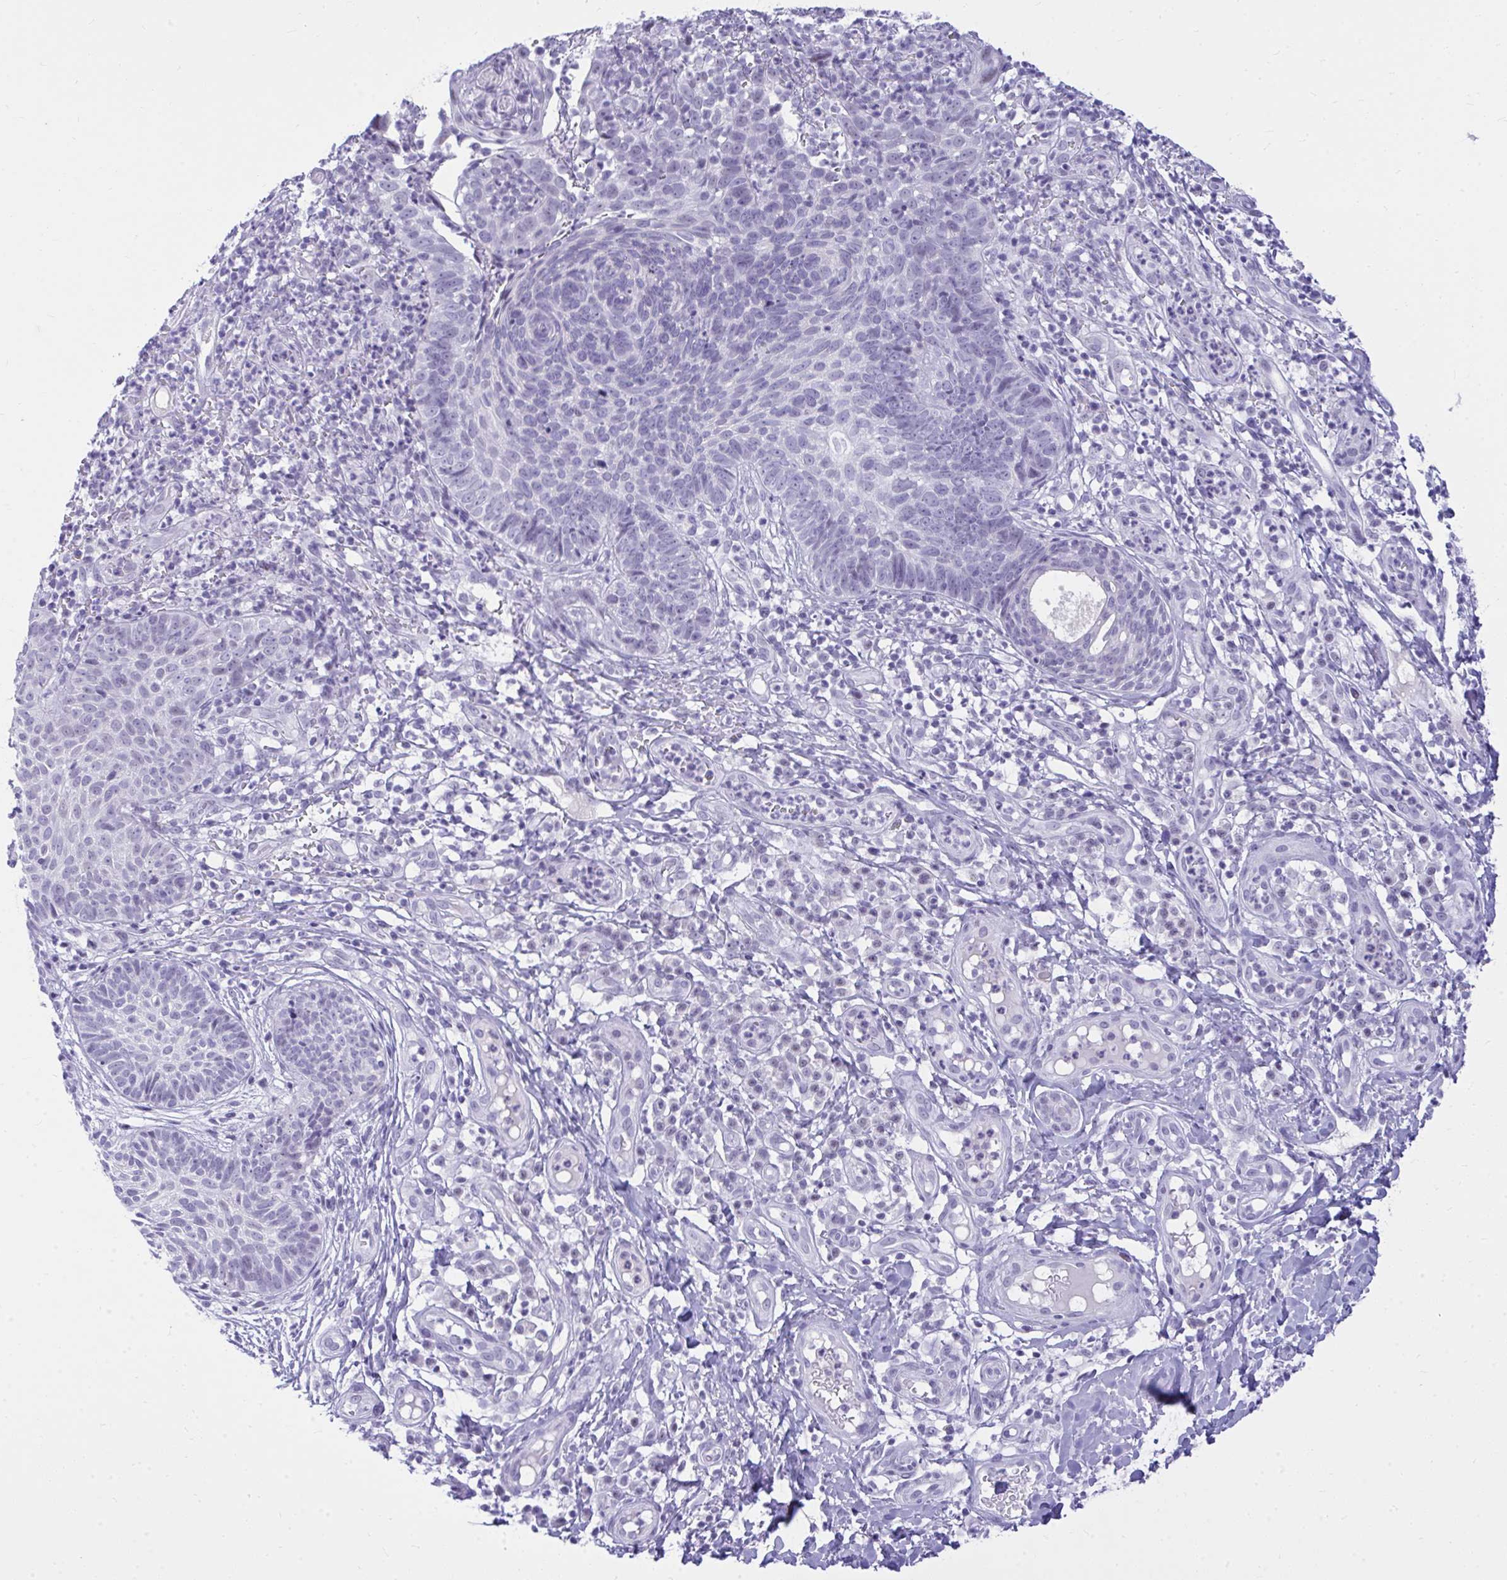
{"staining": {"intensity": "negative", "quantity": "none", "location": "none"}, "tissue": "skin cancer", "cell_type": "Tumor cells", "image_type": "cancer", "snomed": [{"axis": "morphology", "description": "Basal cell carcinoma"}, {"axis": "topography", "description": "Skin"}, {"axis": "topography", "description": "Skin of leg"}], "caption": "The micrograph exhibits no significant expression in tumor cells of basal cell carcinoma (skin). (DAB (3,3'-diaminobenzidine) immunohistochemistry with hematoxylin counter stain).", "gene": "OR5F1", "patient": {"sex": "female", "age": 87}}